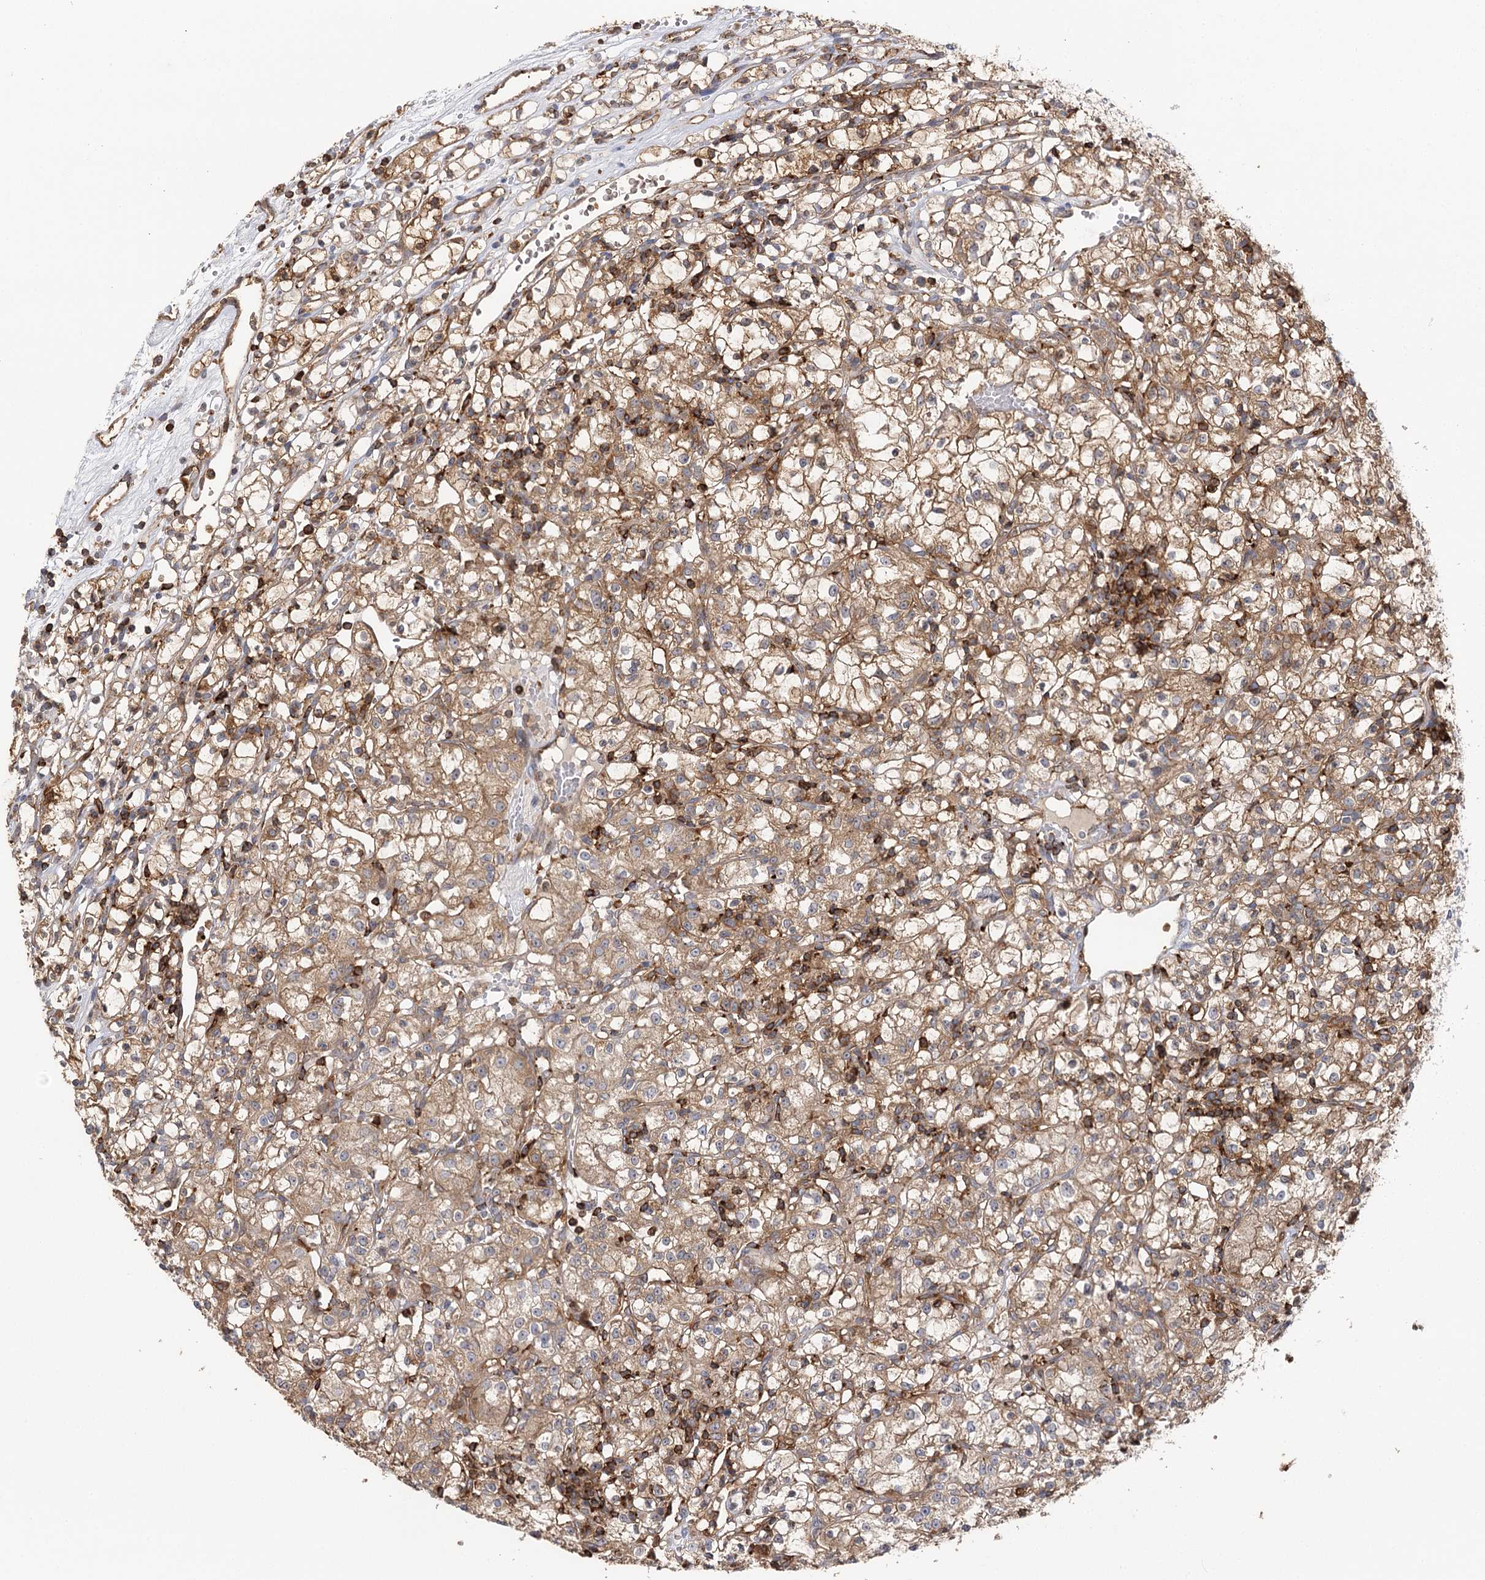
{"staining": {"intensity": "weak", "quantity": ">75%", "location": "cytoplasmic/membranous"}, "tissue": "renal cancer", "cell_type": "Tumor cells", "image_type": "cancer", "snomed": [{"axis": "morphology", "description": "Adenocarcinoma, NOS"}, {"axis": "topography", "description": "Kidney"}], "caption": "Tumor cells demonstrate low levels of weak cytoplasmic/membranous positivity in about >75% of cells in adenocarcinoma (renal).", "gene": "SEC24B", "patient": {"sex": "female", "age": 59}}